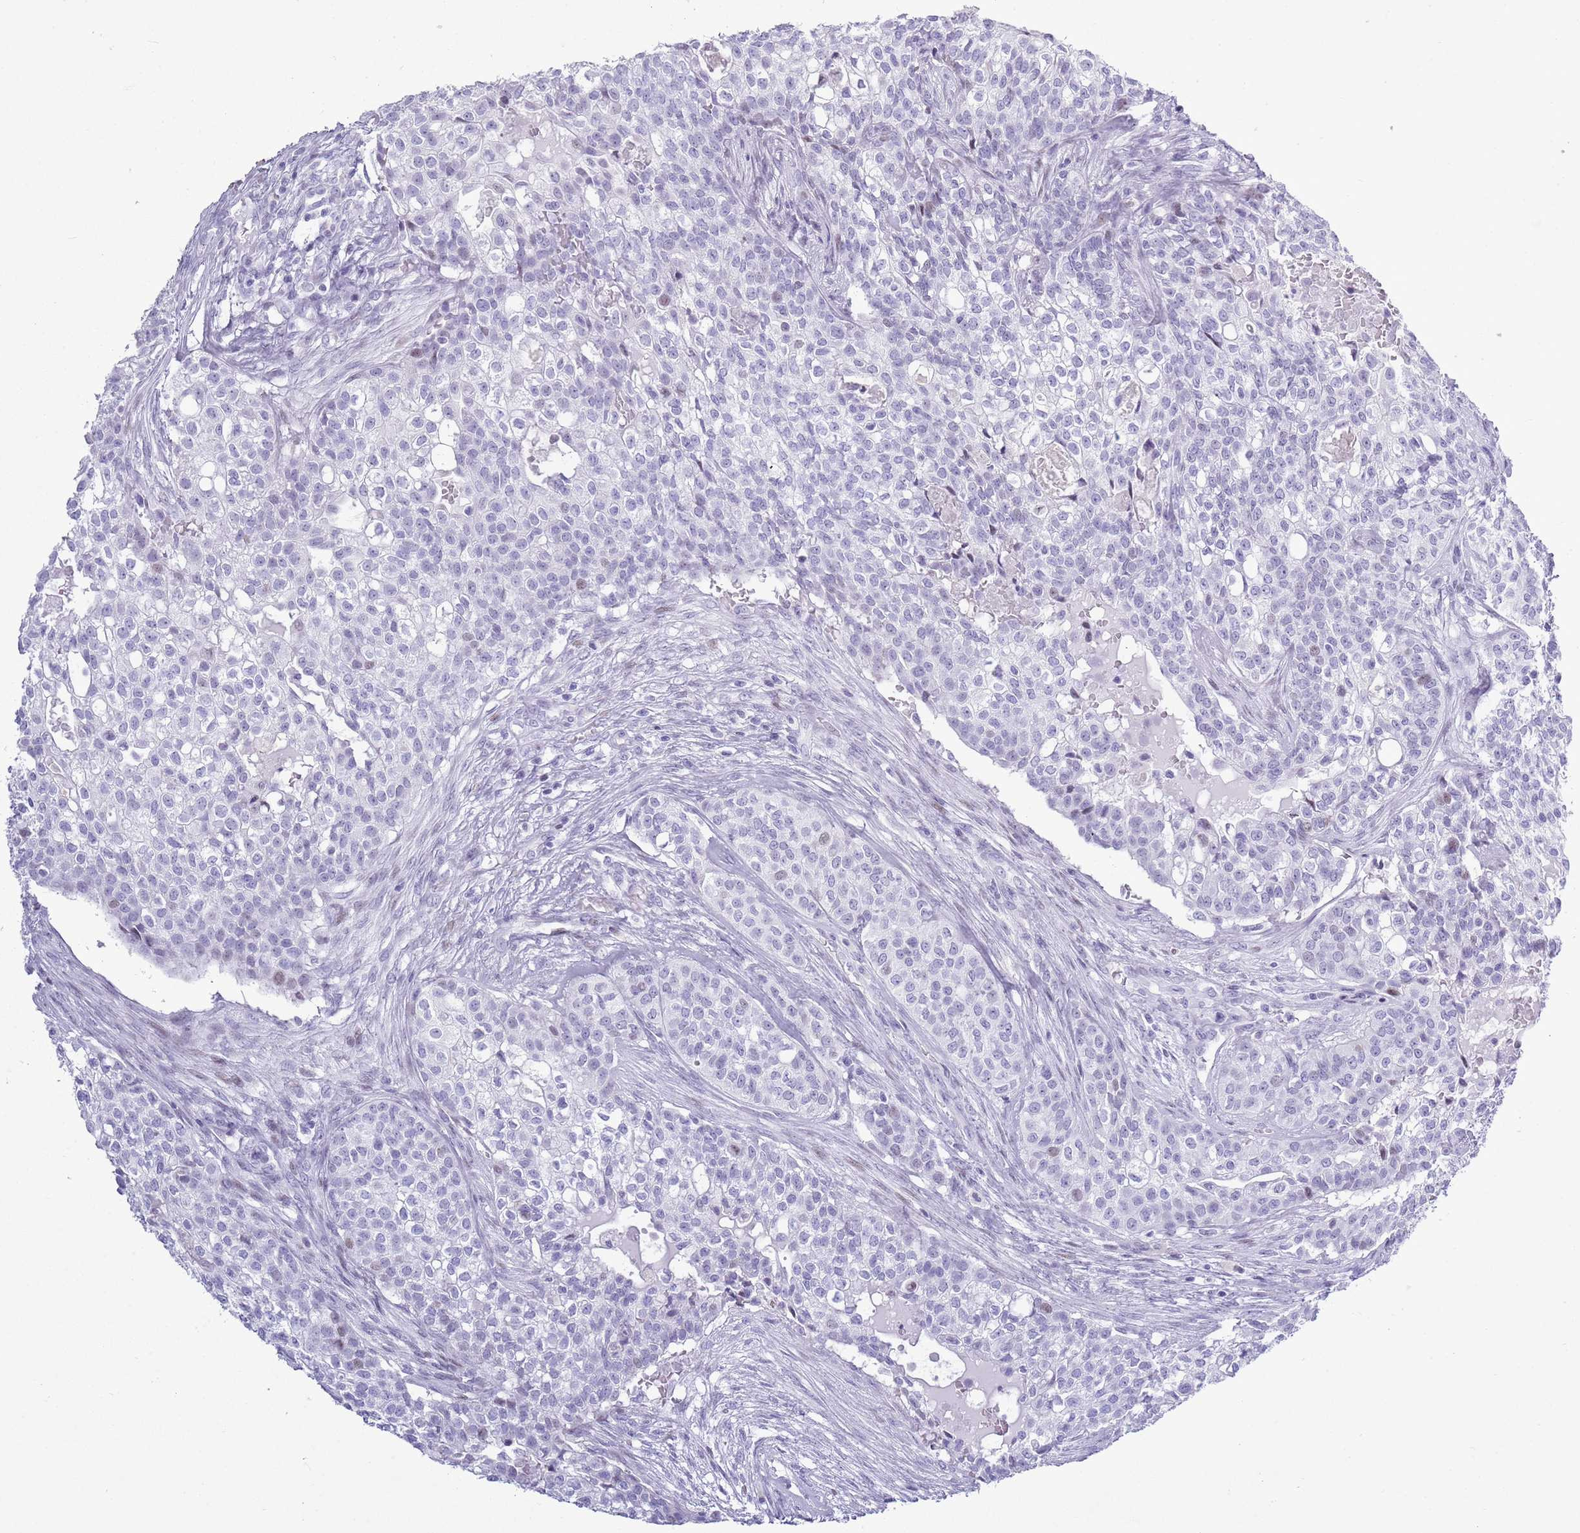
{"staining": {"intensity": "negative", "quantity": "none", "location": "none"}, "tissue": "head and neck cancer", "cell_type": "Tumor cells", "image_type": "cancer", "snomed": [{"axis": "morphology", "description": "Adenocarcinoma, NOS"}, {"axis": "topography", "description": "Head-Neck"}], "caption": "DAB immunohistochemical staining of head and neck cancer (adenocarcinoma) displays no significant positivity in tumor cells.", "gene": "ASIP", "patient": {"sex": "male", "age": 81}}